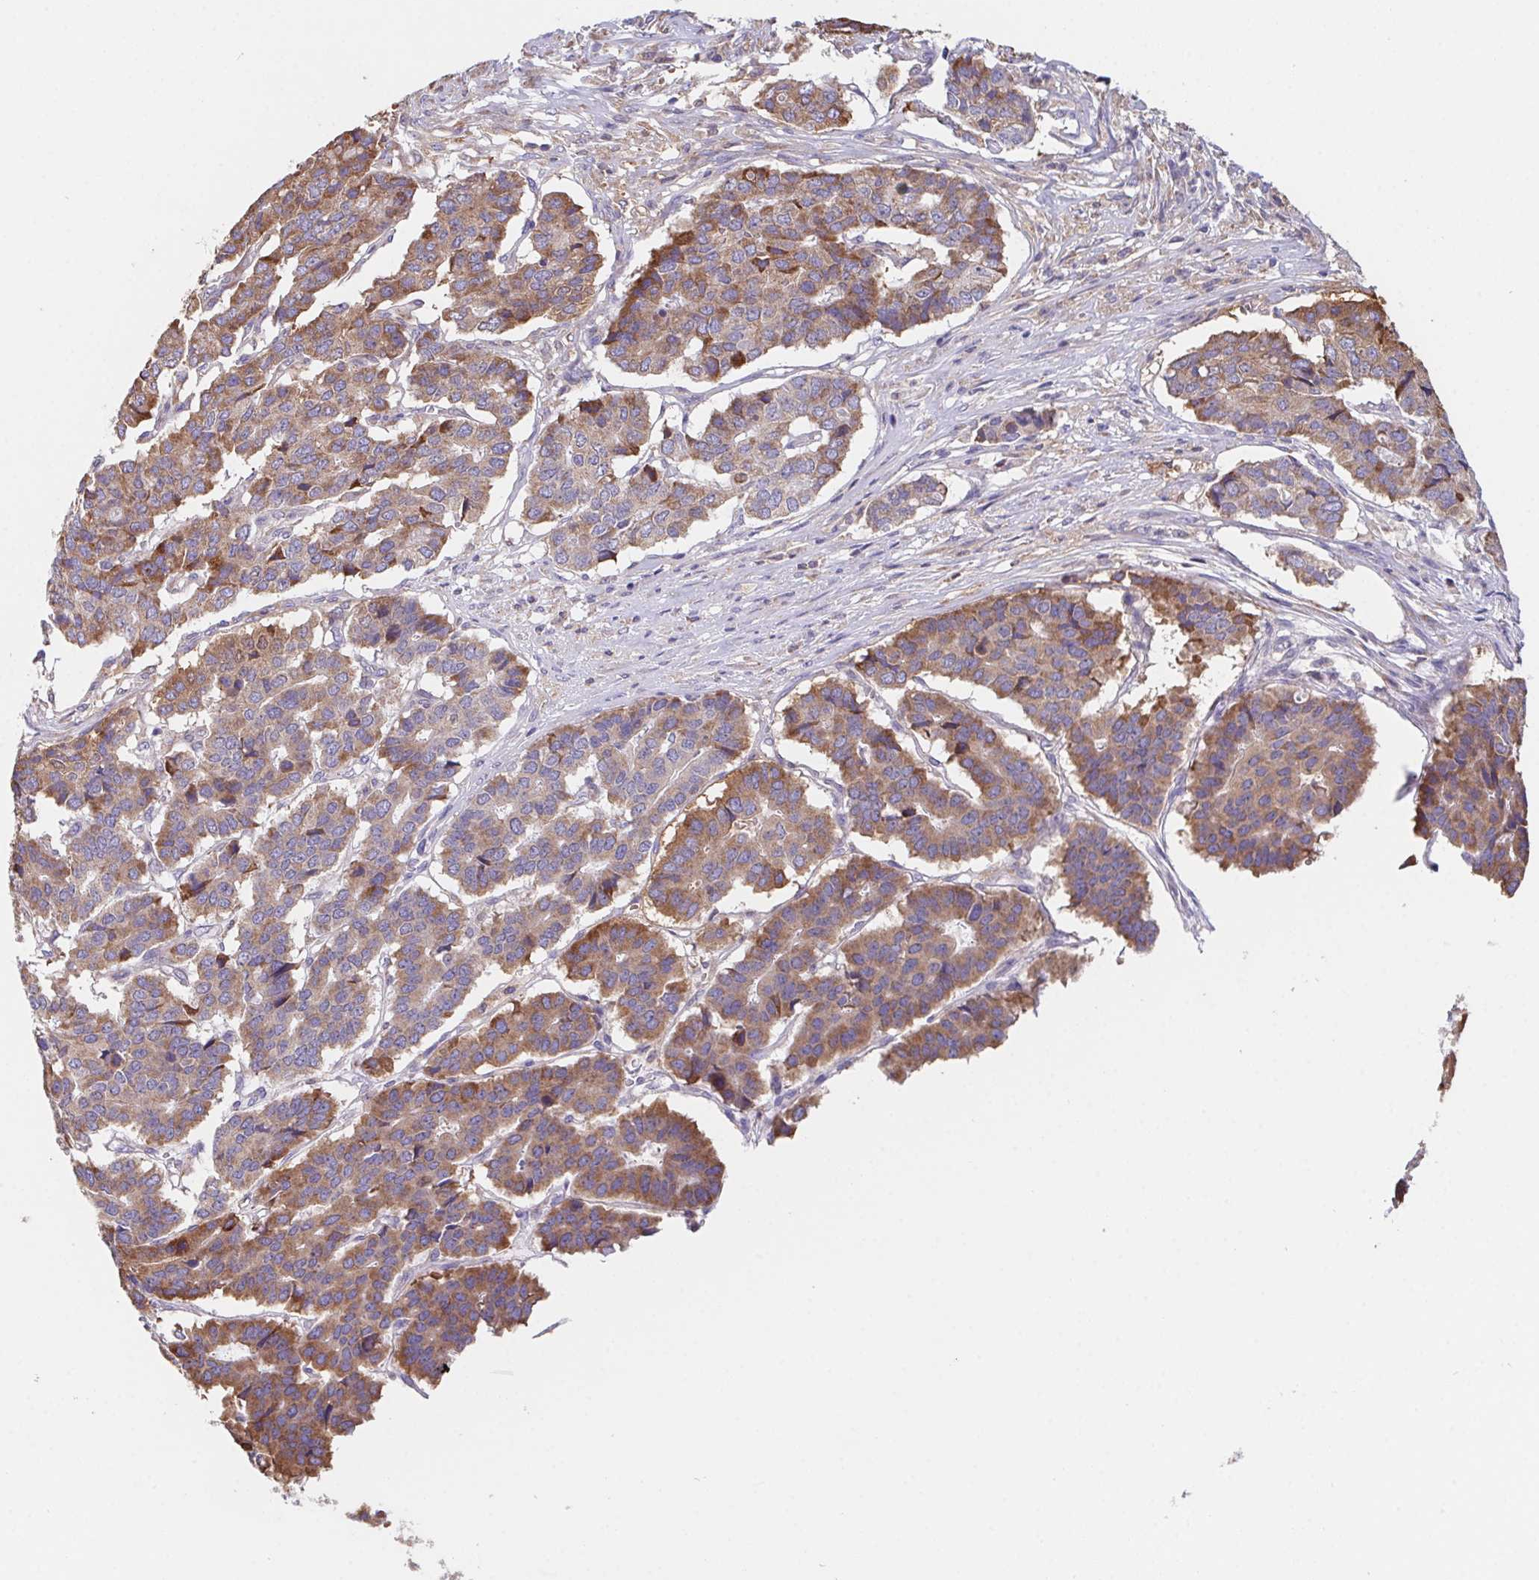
{"staining": {"intensity": "moderate", "quantity": ">75%", "location": "cytoplasmic/membranous"}, "tissue": "pancreatic cancer", "cell_type": "Tumor cells", "image_type": "cancer", "snomed": [{"axis": "morphology", "description": "Adenocarcinoma, NOS"}, {"axis": "topography", "description": "Pancreas"}], "caption": "Protein staining of pancreatic adenocarcinoma tissue reveals moderate cytoplasmic/membranous expression in approximately >75% of tumor cells. Immunohistochemistry (ihc) stains the protein in brown and the nuclei are stained blue.", "gene": "ADAM8", "patient": {"sex": "male", "age": 50}}